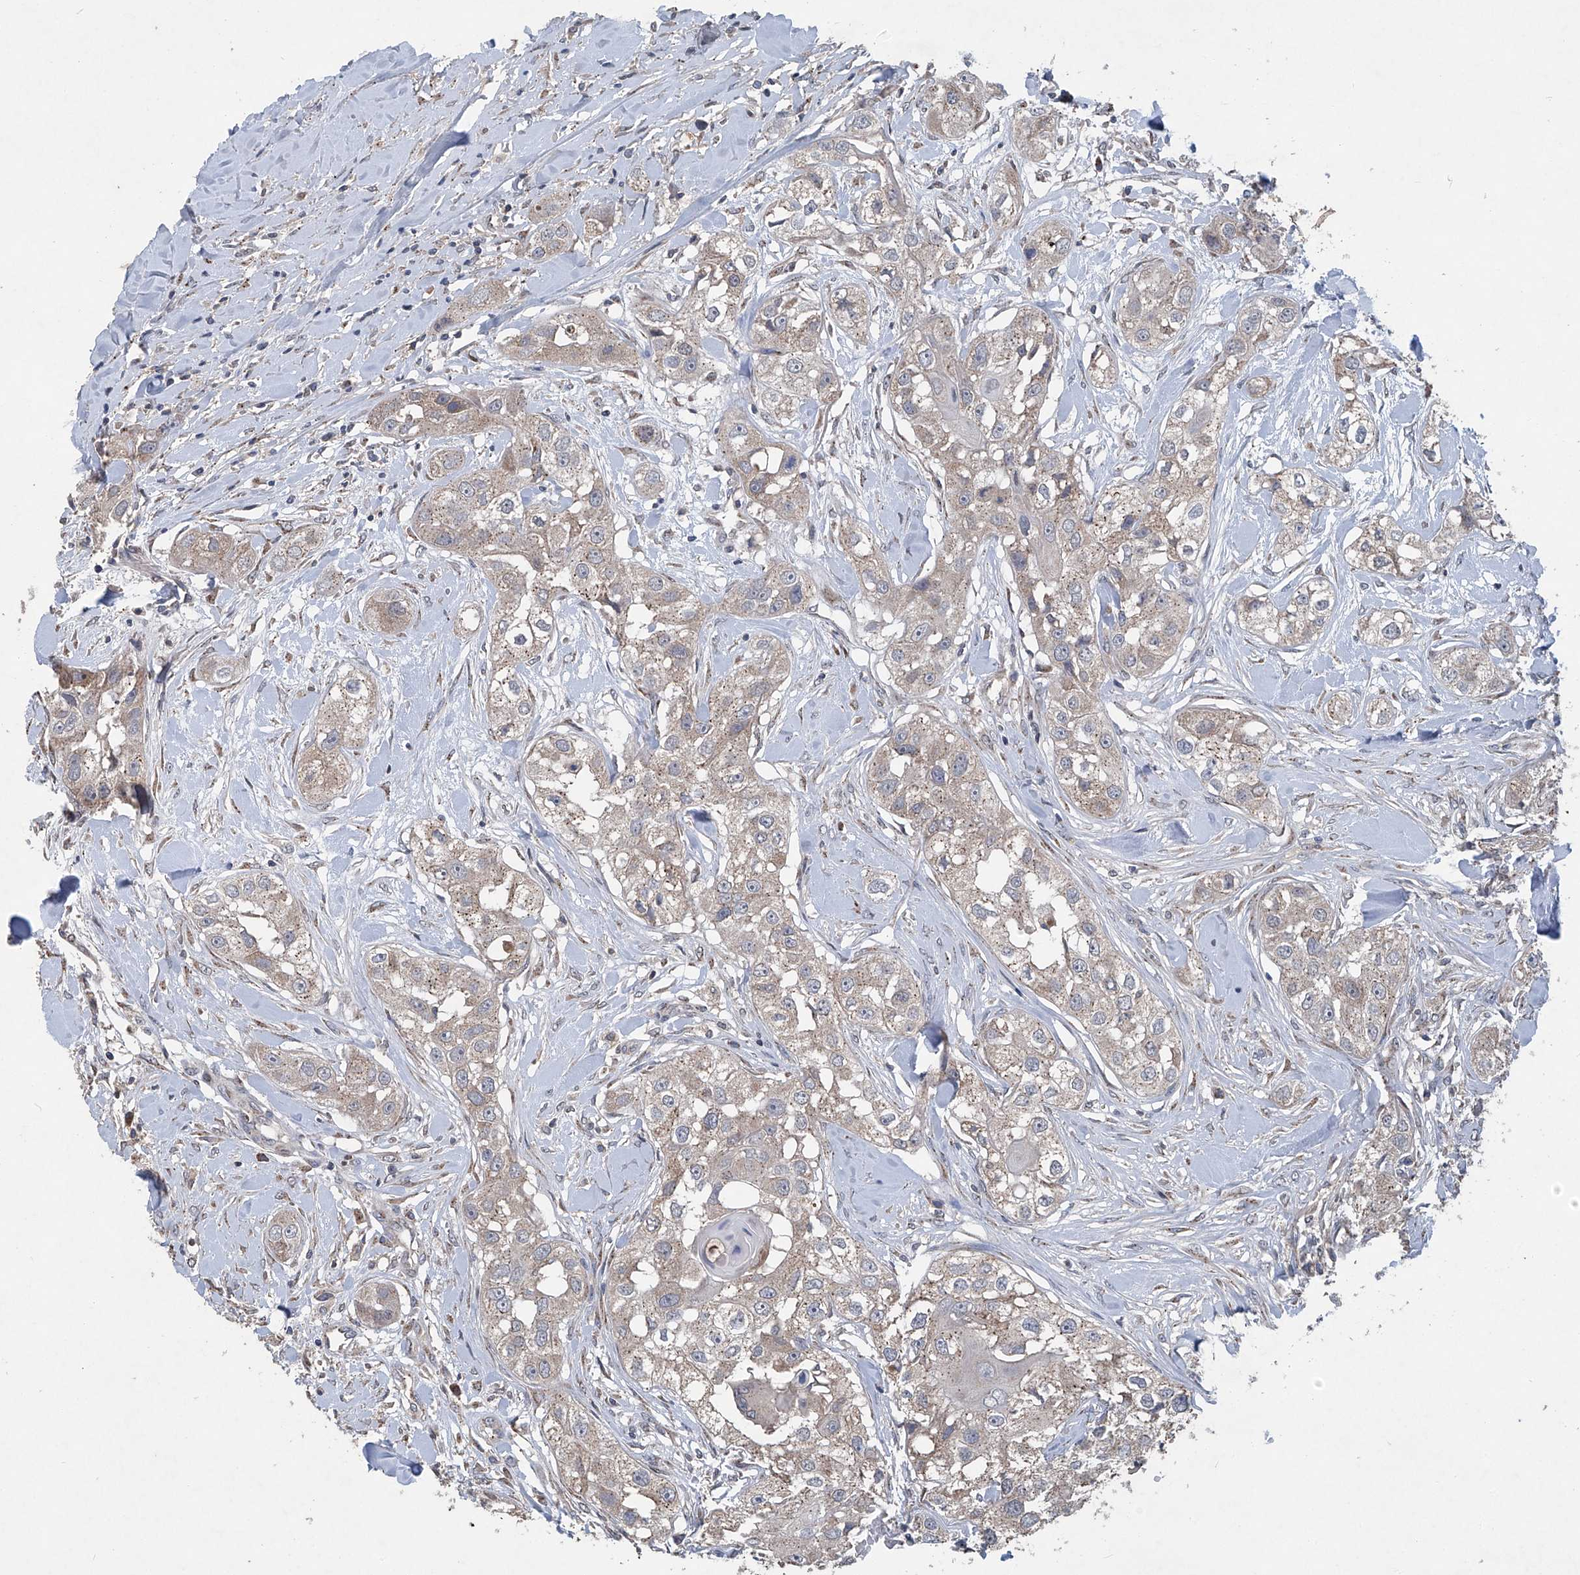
{"staining": {"intensity": "weak", "quantity": "25%-75%", "location": "cytoplasmic/membranous"}, "tissue": "head and neck cancer", "cell_type": "Tumor cells", "image_type": "cancer", "snomed": [{"axis": "morphology", "description": "Normal tissue, NOS"}, {"axis": "morphology", "description": "Squamous cell carcinoma, NOS"}, {"axis": "topography", "description": "Skeletal muscle"}, {"axis": "topography", "description": "Head-Neck"}], "caption": "Weak cytoplasmic/membranous staining is present in about 25%-75% of tumor cells in head and neck cancer.", "gene": "PCSK5", "patient": {"sex": "male", "age": 51}}